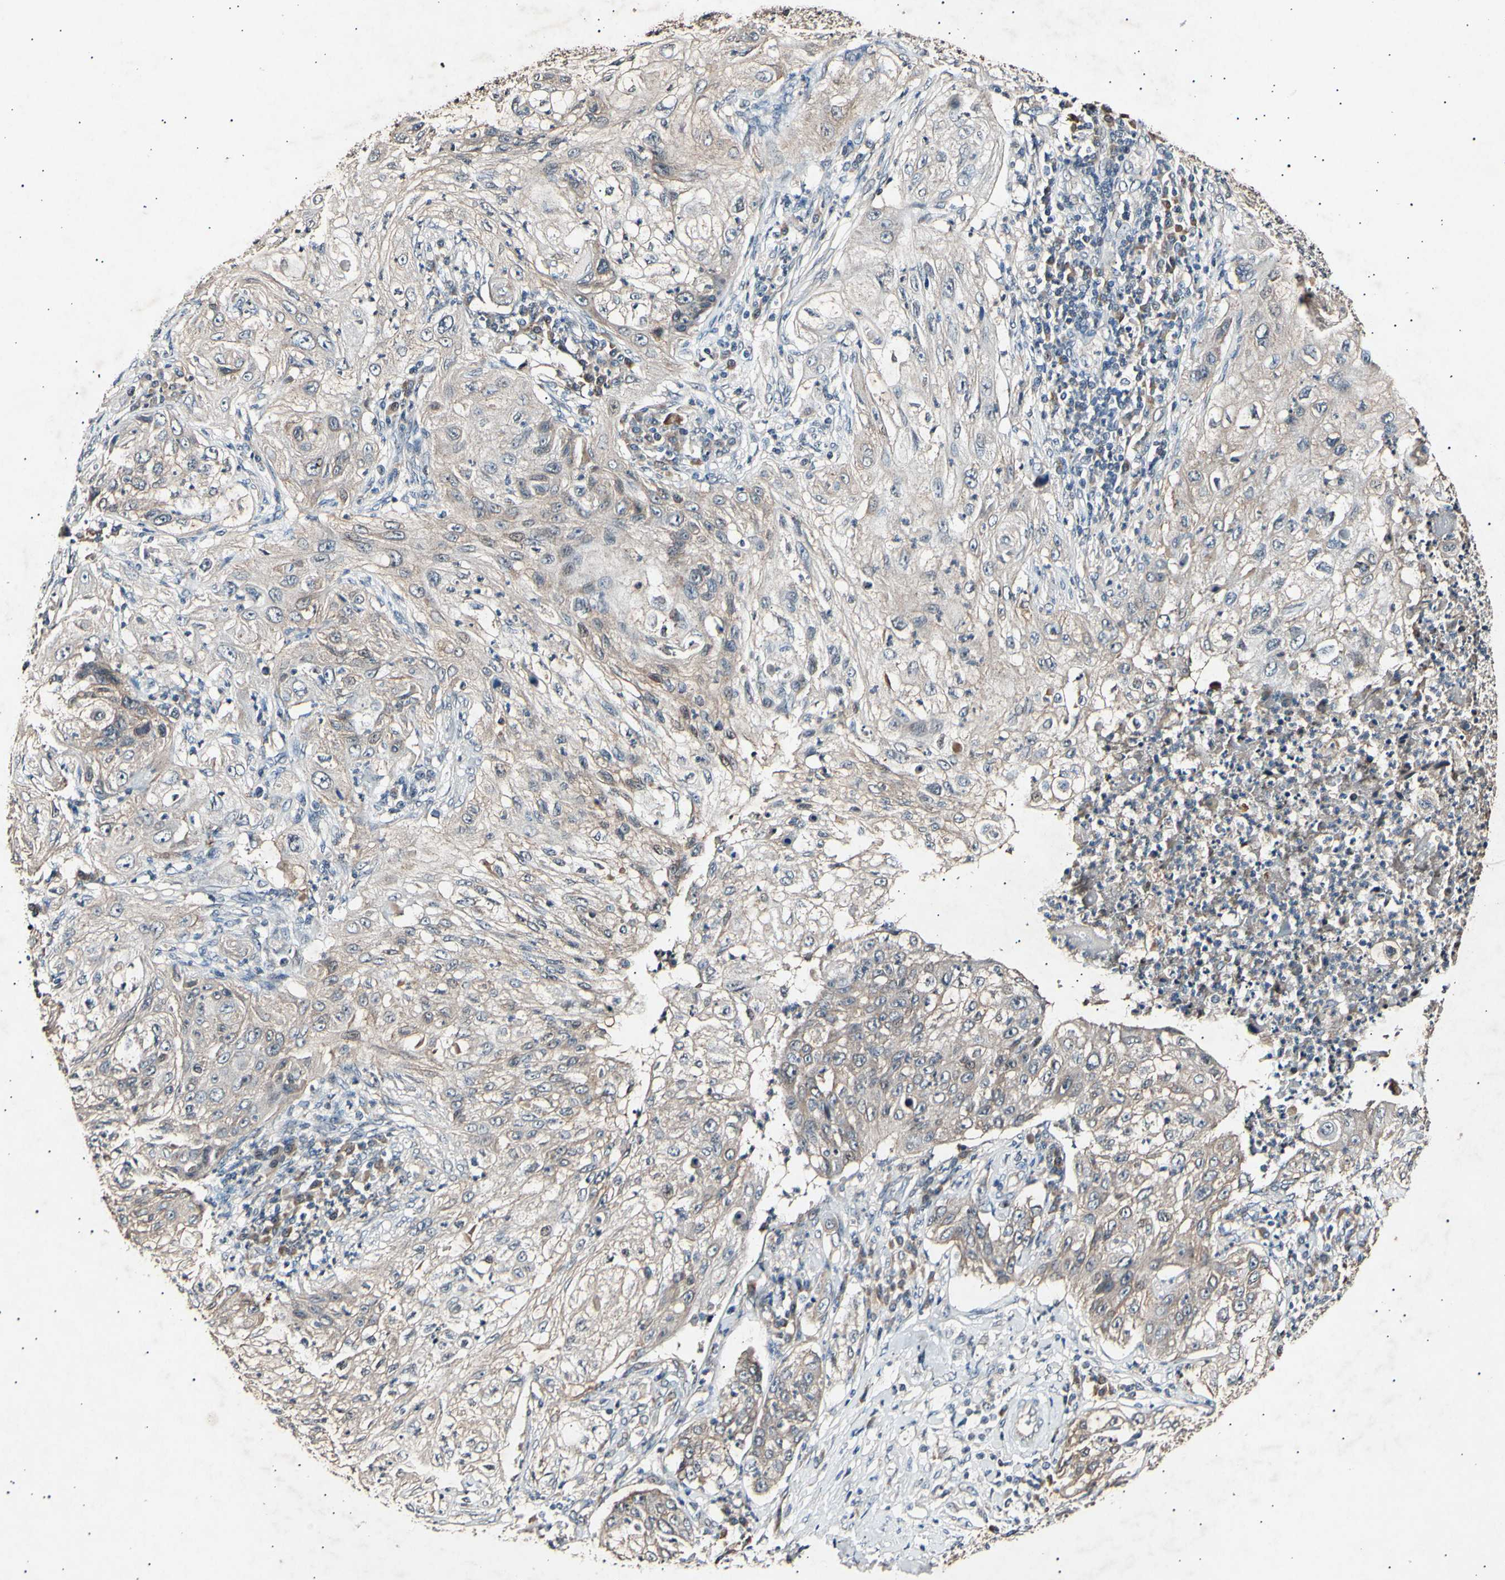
{"staining": {"intensity": "weak", "quantity": ">75%", "location": "cytoplasmic/membranous"}, "tissue": "lung cancer", "cell_type": "Tumor cells", "image_type": "cancer", "snomed": [{"axis": "morphology", "description": "Inflammation, NOS"}, {"axis": "morphology", "description": "Squamous cell carcinoma, NOS"}, {"axis": "topography", "description": "Lymph node"}, {"axis": "topography", "description": "Soft tissue"}, {"axis": "topography", "description": "Lung"}], "caption": "Protein expression analysis of lung squamous cell carcinoma shows weak cytoplasmic/membranous positivity in about >75% of tumor cells. (DAB (3,3'-diaminobenzidine) IHC, brown staining for protein, blue staining for nuclei).", "gene": "ADCY3", "patient": {"sex": "male", "age": 66}}